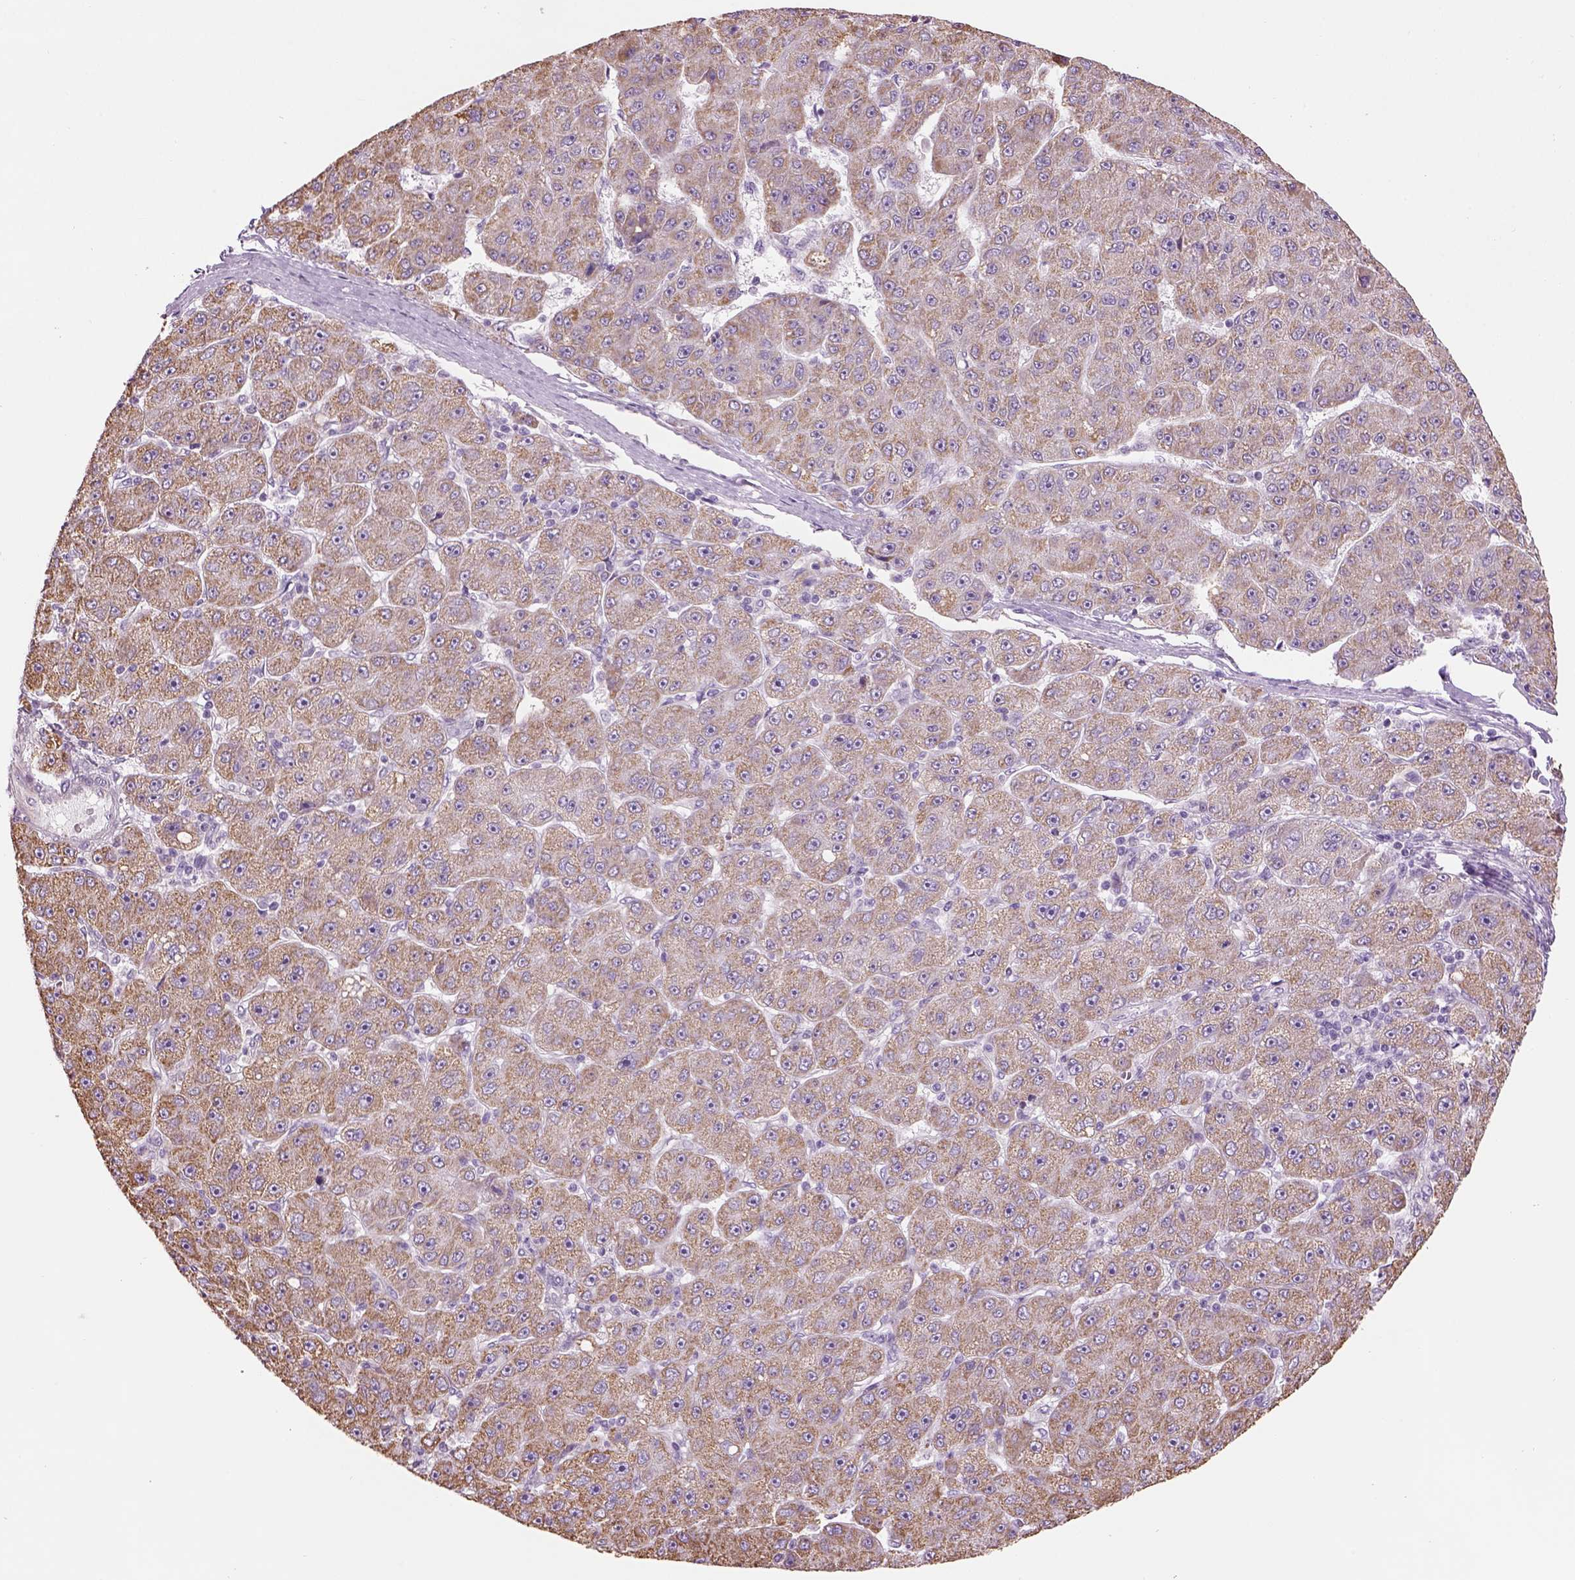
{"staining": {"intensity": "weak", "quantity": "25%-75%", "location": "cytoplasmic/membranous"}, "tissue": "liver cancer", "cell_type": "Tumor cells", "image_type": "cancer", "snomed": [{"axis": "morphology", "description": "Carcinoma, Hepatocellular, NOS"}, {"axis": "topography", "description": "Liver"}], "caption": "Liver cancer was stained to show a protein in brown. There is low levels of weak cytoplasmic/membranous positivity in approximately 25%-75% of tumor cells.", "gene": "IFT52", "patient": {"sex": "male", "age": 67}}